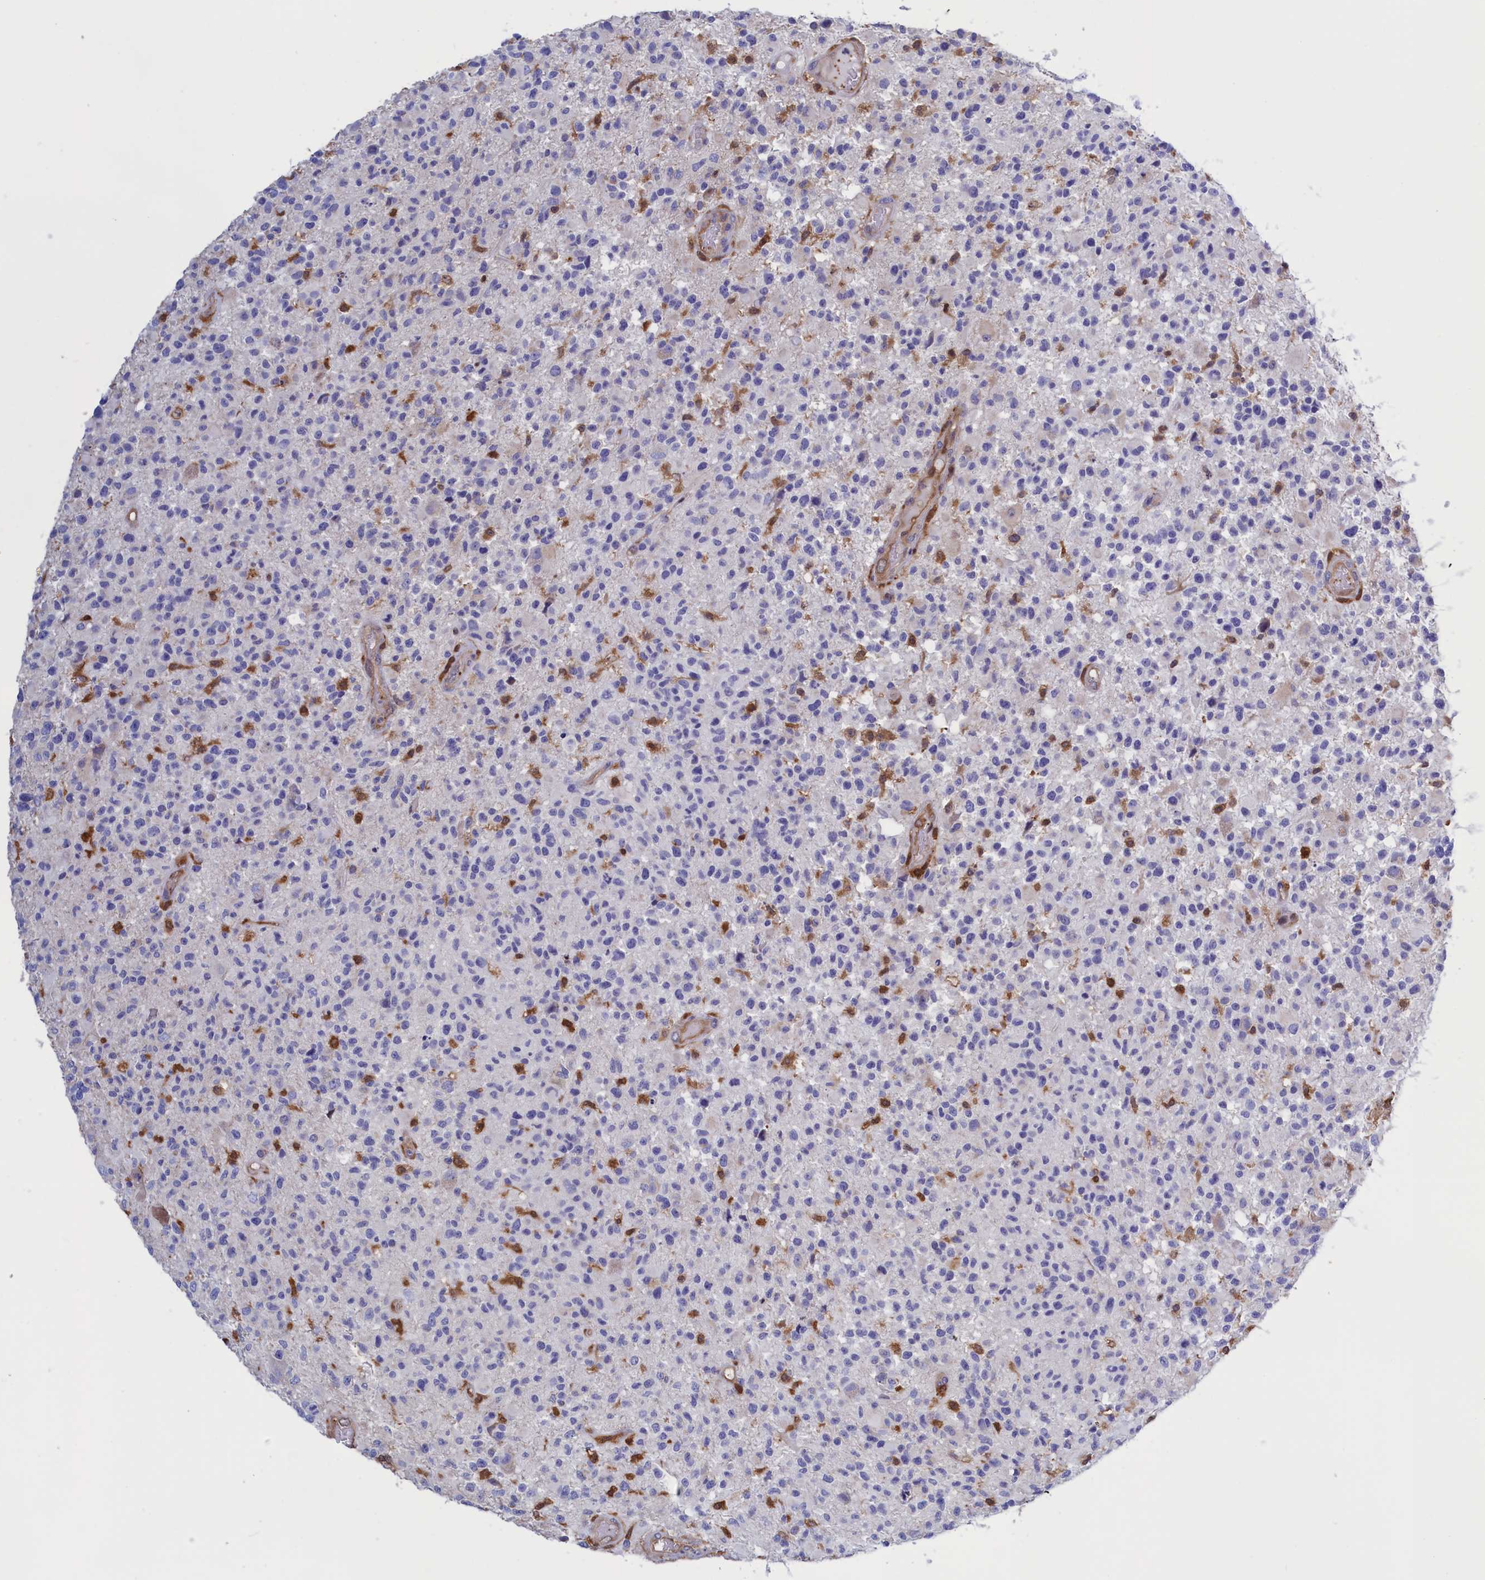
{"staining": {"intensity": "negative", "quantity": "none", "location": "none"}, "tissue": "glioma", "cell_type": "Tumor cells", "image_type": "cancer", "snomed": [{"axis": "morphology", "description": "Glioma, malignant, High grade"}, {"axis": "morphology", "description": "Glioblastoma, NOS"}, {"axis": "topography", "description": "Brain"}], "caption": "This is a photomicrograph of immunohistochemistry staining of glioblastoma, which shows no expression in tumor cells.", "gene": "ARHGAP18", "patient": {"sex": "male", "age": 60}}